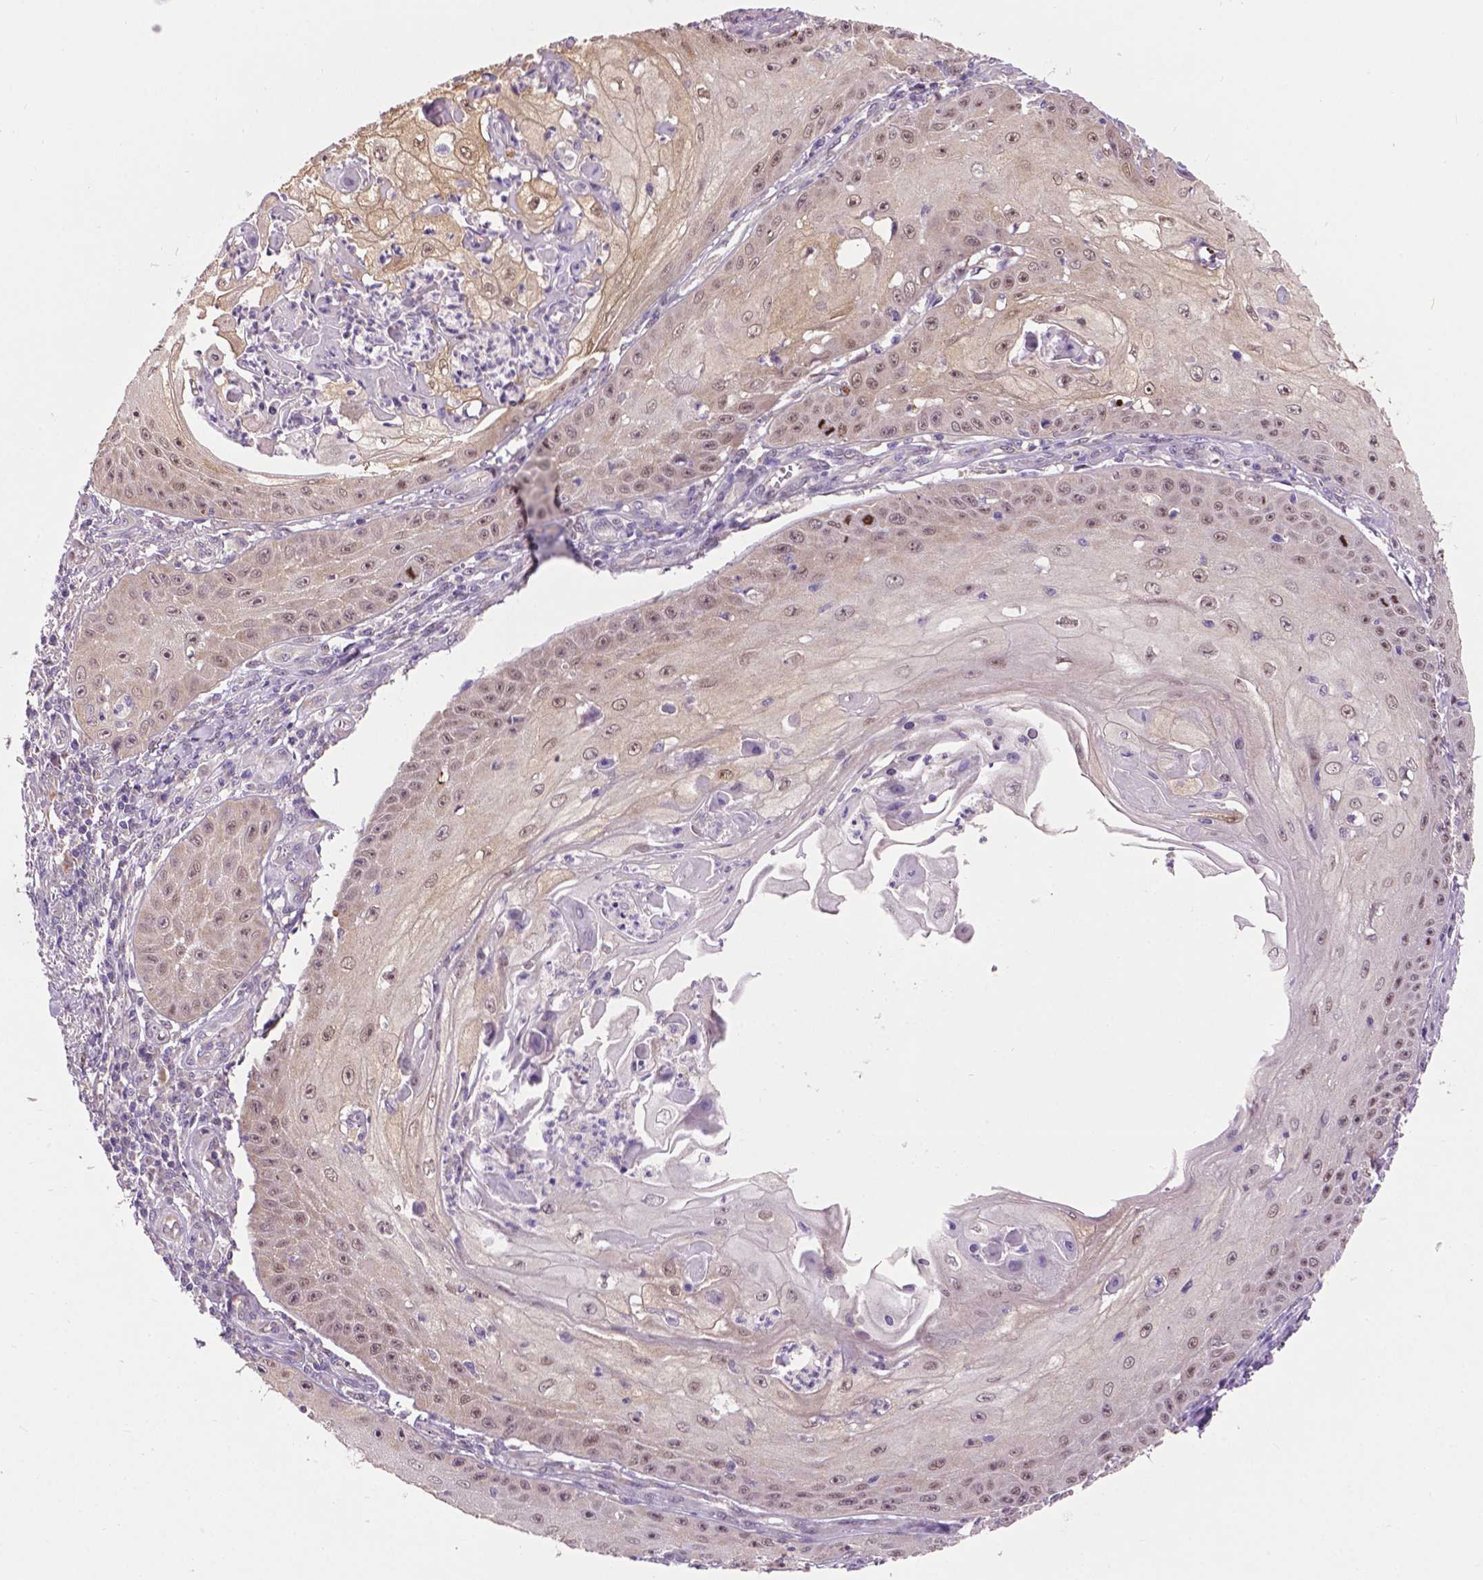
{"staining": {"intensity": "weak", "quantity": ">75%", "location": "nuclear"}, "tissue": "skin cancer", "cell_type": "Tumor cells", "image_type": "cancer", "snomed": [{"axis": "morphology", "description": "Squamous cell carcinoma, NOS"}, {"axis": "topography", "description": "Skin"}], "caption": "Skin cancer tissue displays weak nuclear positivity in about >75% of tumor cells", "gene": "IRF6", "patient": {"sex": "male", "age": 70}}